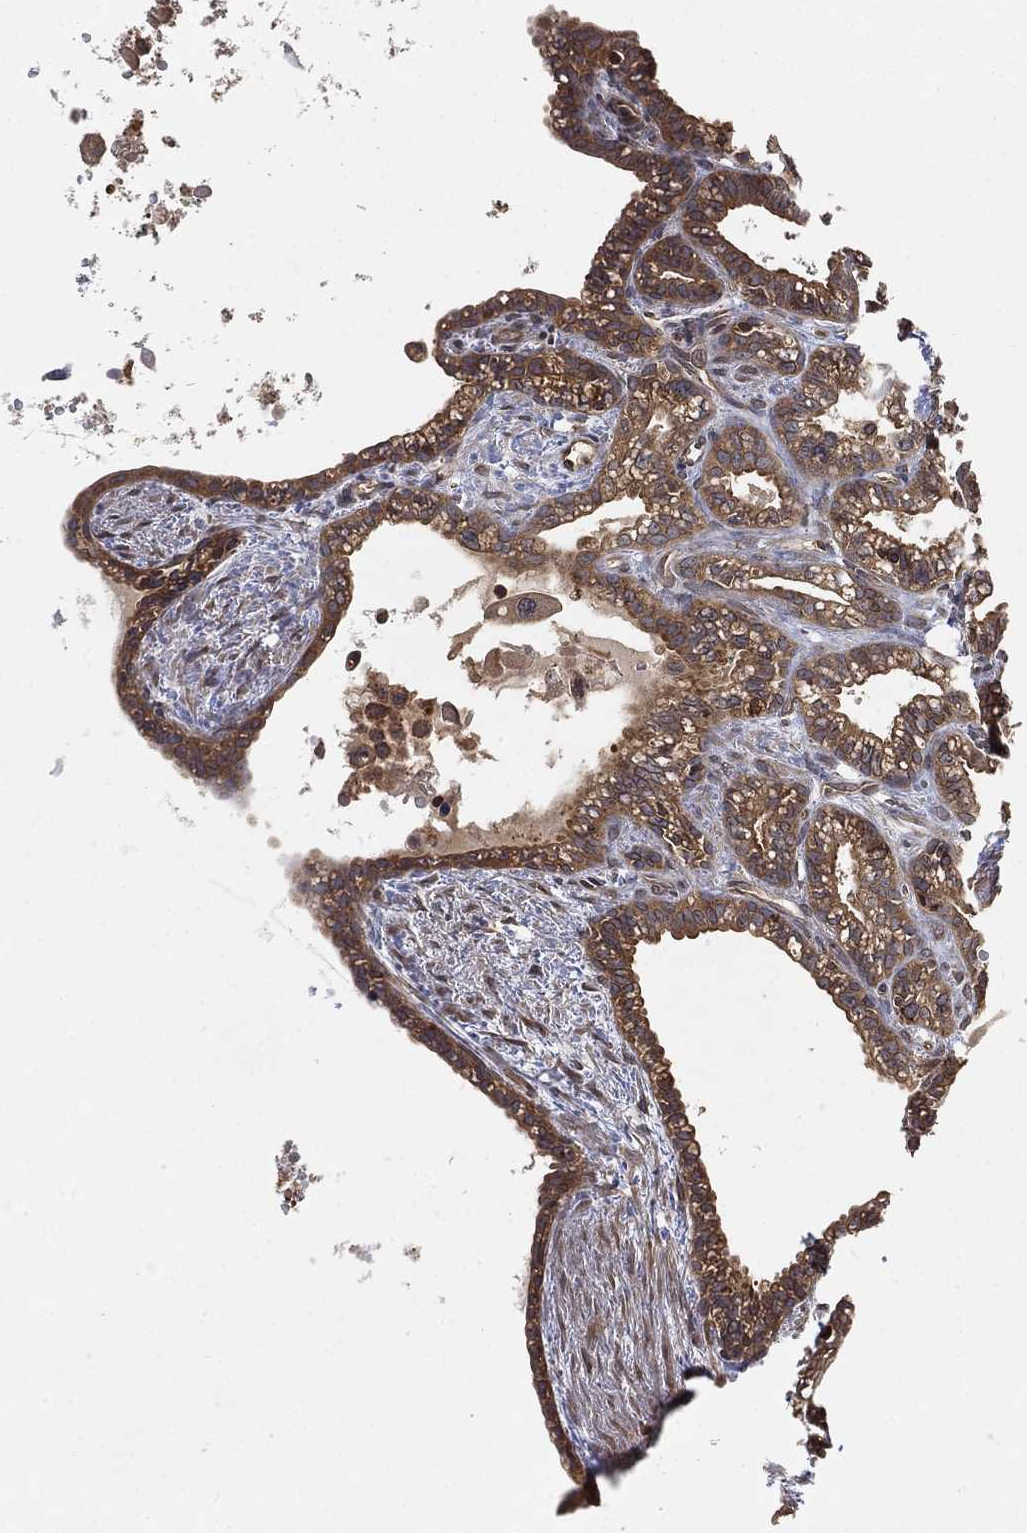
{"staining": {"intensity": "strong", "quantity": ">75%", "location": "cytoplasmic/membranous"}, "tissue": "seminal vesicle", "cell_type": "Glandular cells", "image_type": "normal", "snomed": [{"axis": "morphology", "description": "Normal tissue, NOS"}, {"axis": "morphology", "description": "Urothelial carcinoma, NOS"}, {"axis": "topography", "description": "Urinary bladder"}, {"axis": "topography", "description": "Seminal veicle"}], "caption": "Immunohistochemistry of normal seminal vesicle reveals high levels of strong cytoplasmic/membranous staining in about >75% of glandular cells.", "gene": "UBA5", "patient": {"sex": "male", "age": 76}}